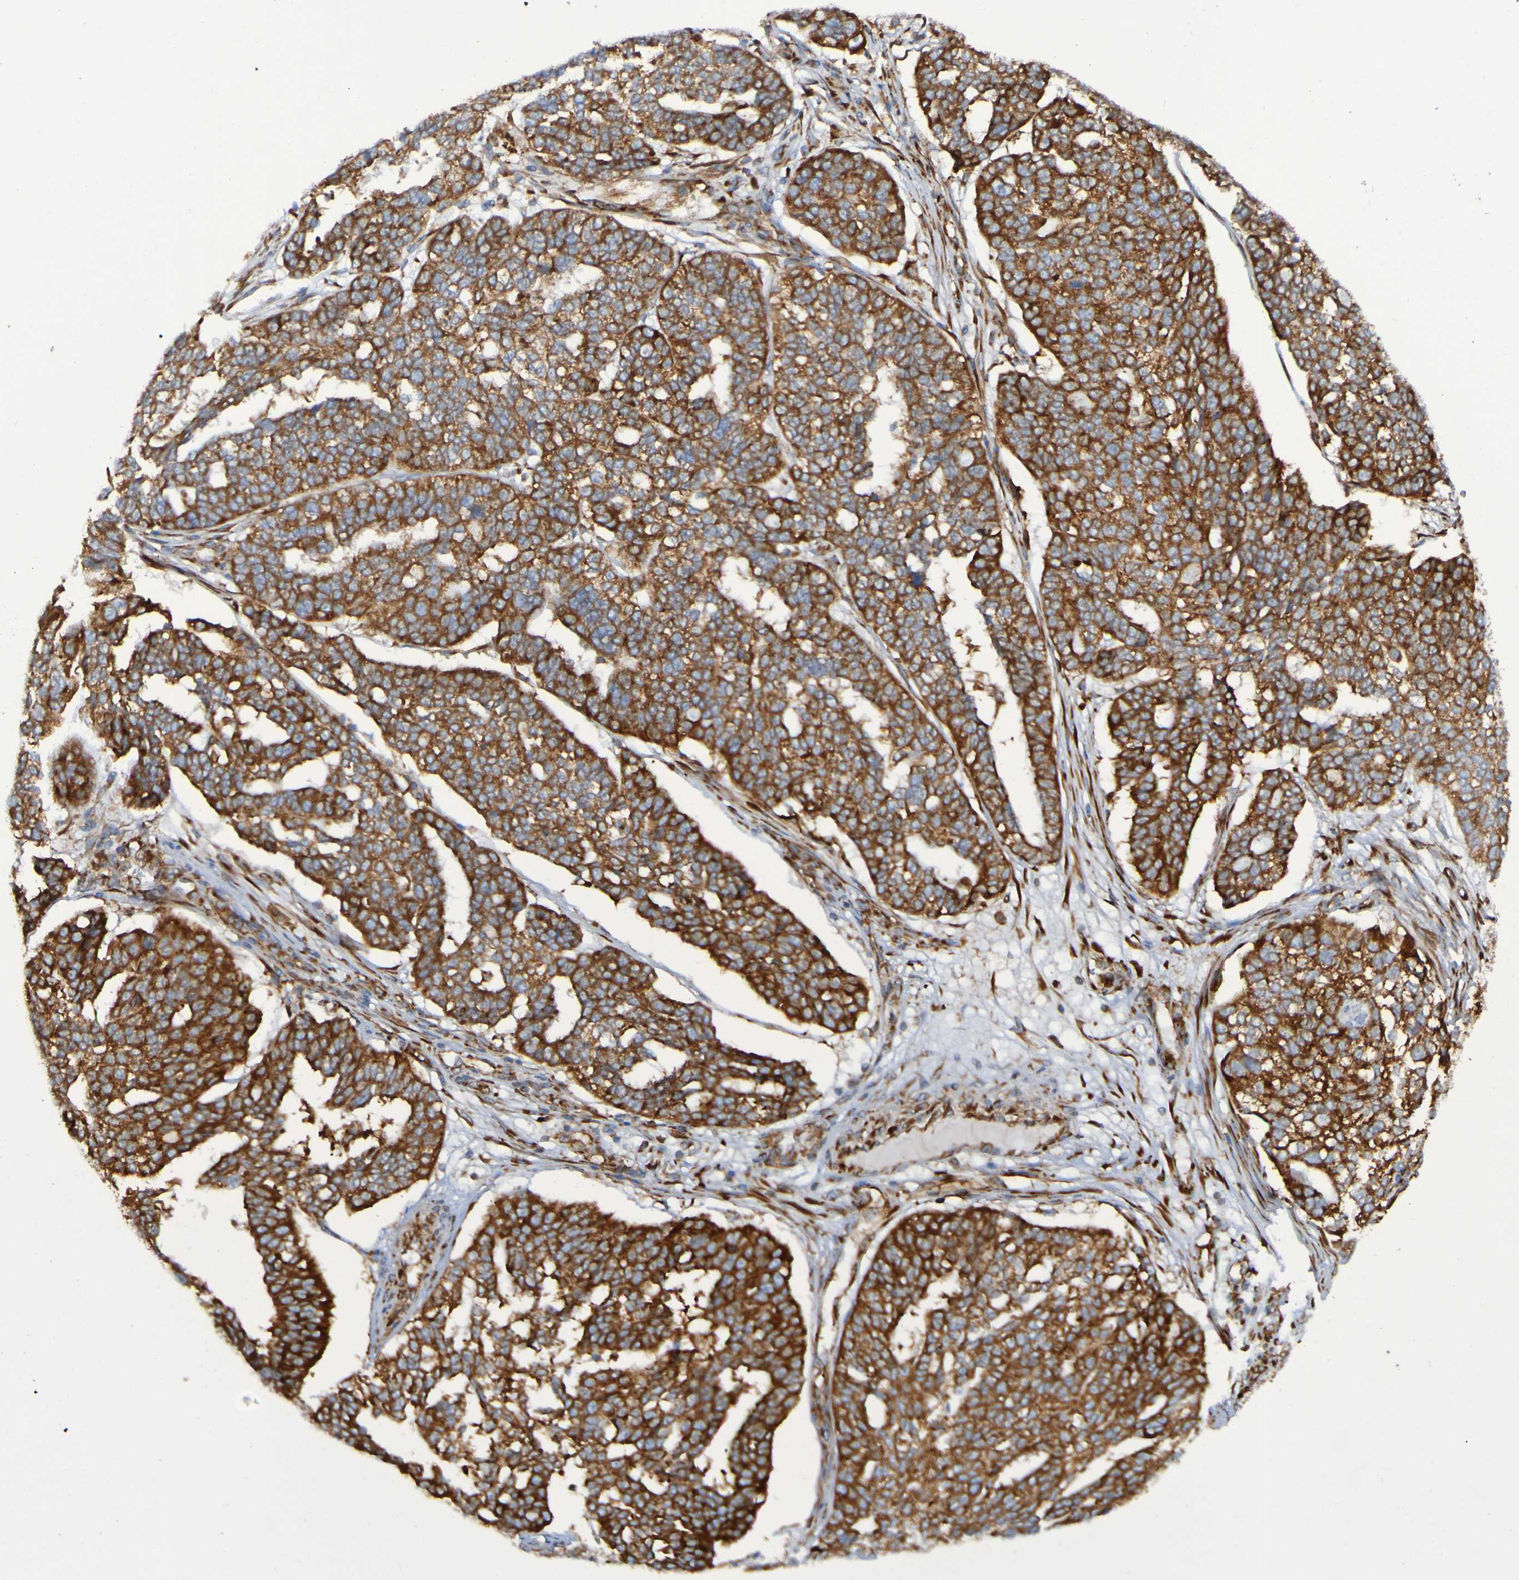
{"staining": {"intensity": "strong", "quantity": ">75%", "location": "cytoplasmic/membranous"}, "tissue": "ovarian cancer", "cell_type": "Tumor cells", "image_type": "cancer", "snomed": [{"axis": "morphology", "description": "Cystadenocarcinoma, serous, NOS"}, {"axis": "topography", "description": "Ovary"}], "caption": "Ovarian cancer tissue demonstrates strong cytoplasmic/membranous positivity in approximately >75% of tumor cells, visualized by immunohistochemistry.", "gene": "RPL10", "patient": {"sex": "female", "age": 59}}